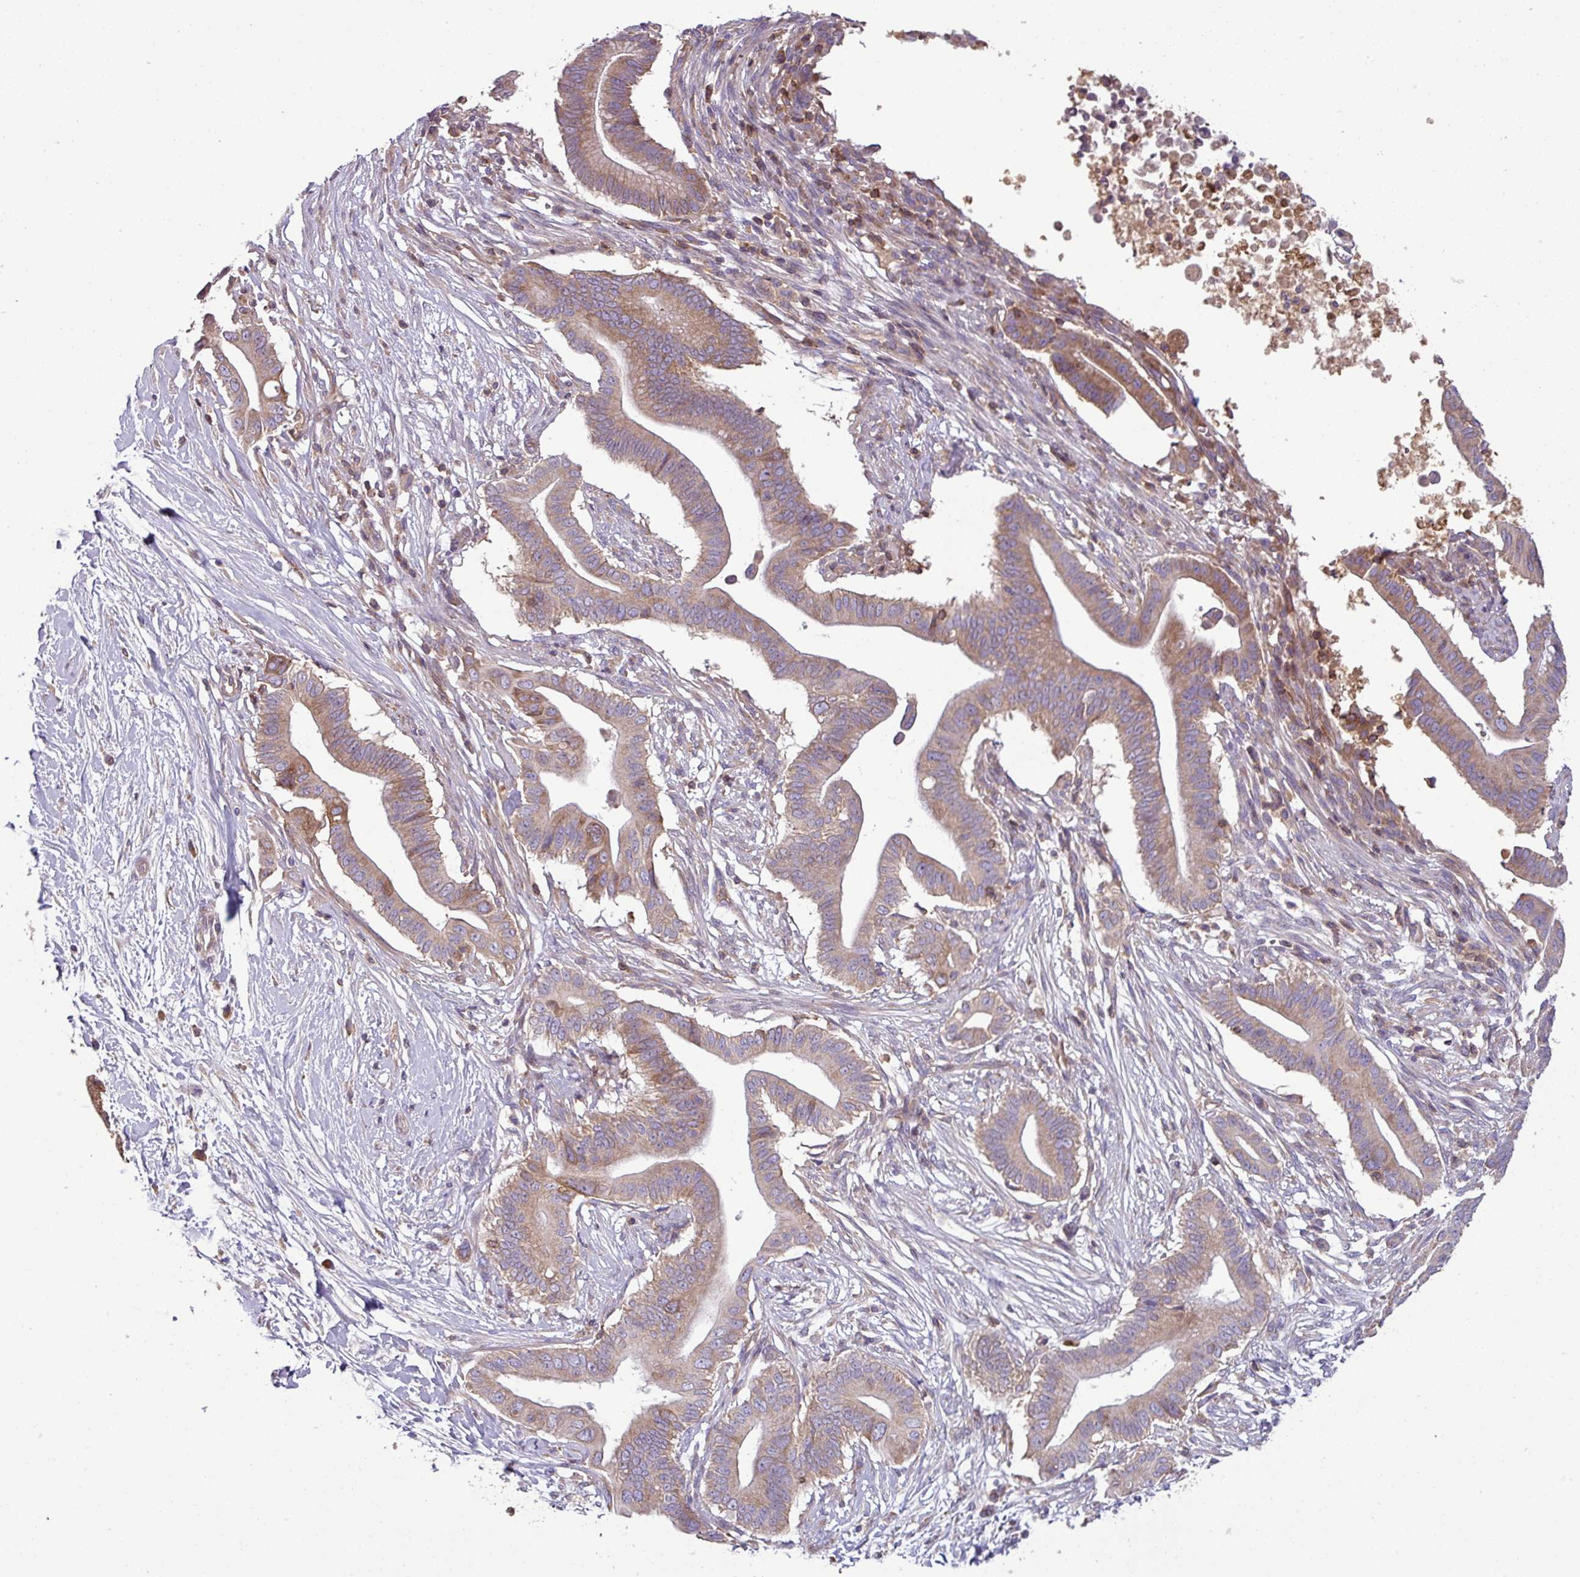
{"staining": {"intensity": "weak", "quantity": ">75%", "location": "cytoplasmic/membranous"}, "tissue": "pancreatic cancer", "cell_type": "Tumor cells", "image_type": "cancer", "snomed": [{"axis": "morphology", "description": "Adenocarcinoma, NOS"}, {"axis": "topography", "description": "Pancreas"}], "caption": "Pancreatic cancer stained for a protein shows weak cytoplasmic/membranous positivity in tumor cells.", "gene": "LRRC74B", "patient": {"sex": "male", "age": 68}}